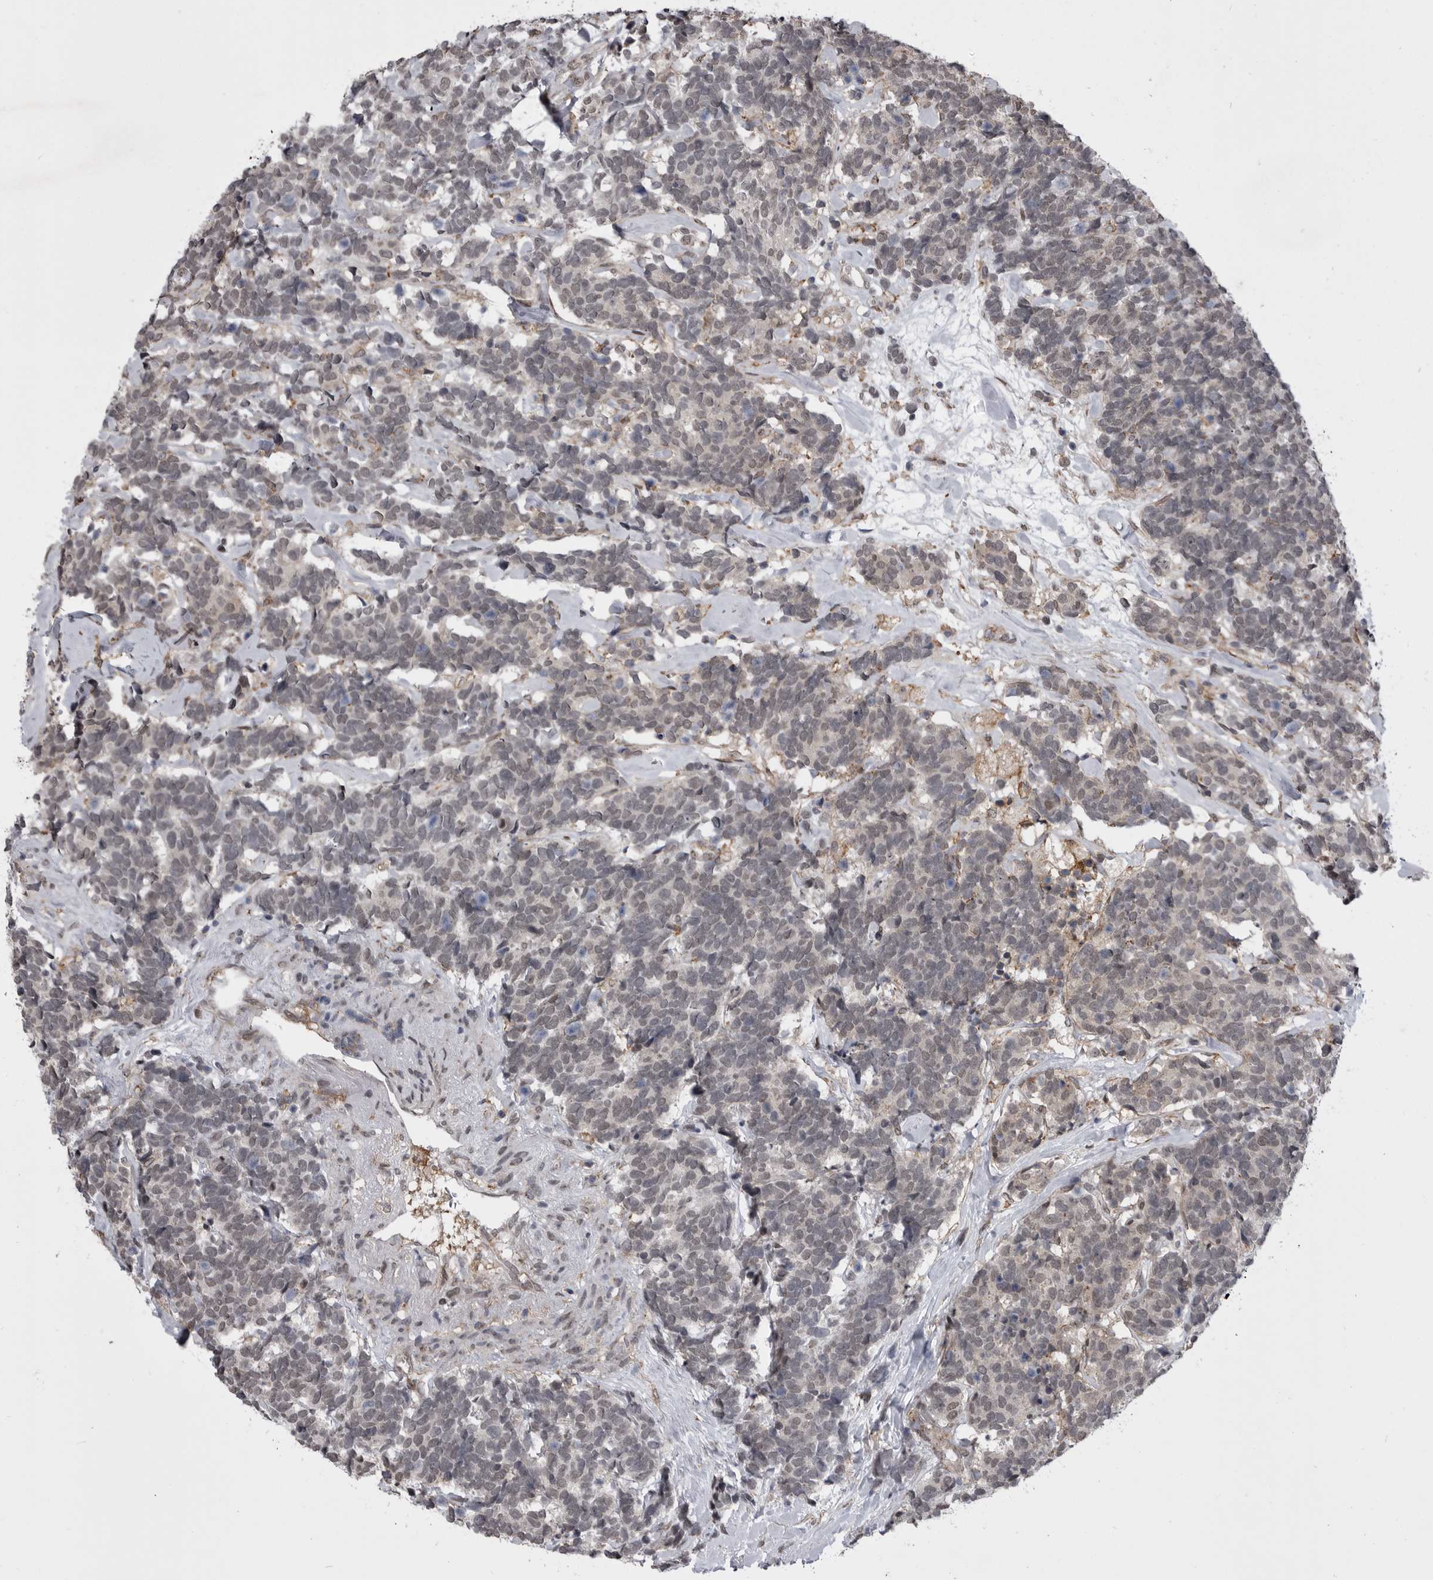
{"staining": {"intensity": "negative", "quantity": "none", "location": "none"}, "tissue": "carcinoid", "cell_type": "Tumor cells", "image_type": "cancer", "snomed": [{"axis": "morphology", "description": "Carcinoma, NOS"}, {"axis": "morphology", "description": "Carcinoid, malignant, NOS"}, {"axis": "topography", "description": "Urinary bladder"}], "caption": "This histopathology image is of carcinoma stained with IHC to label a protein in brown with the nuclei are counter-stained blue. There is no positivity in tumor cells.", "gene": "ABL1", "patient": {"sex": "male", "age": 57}}